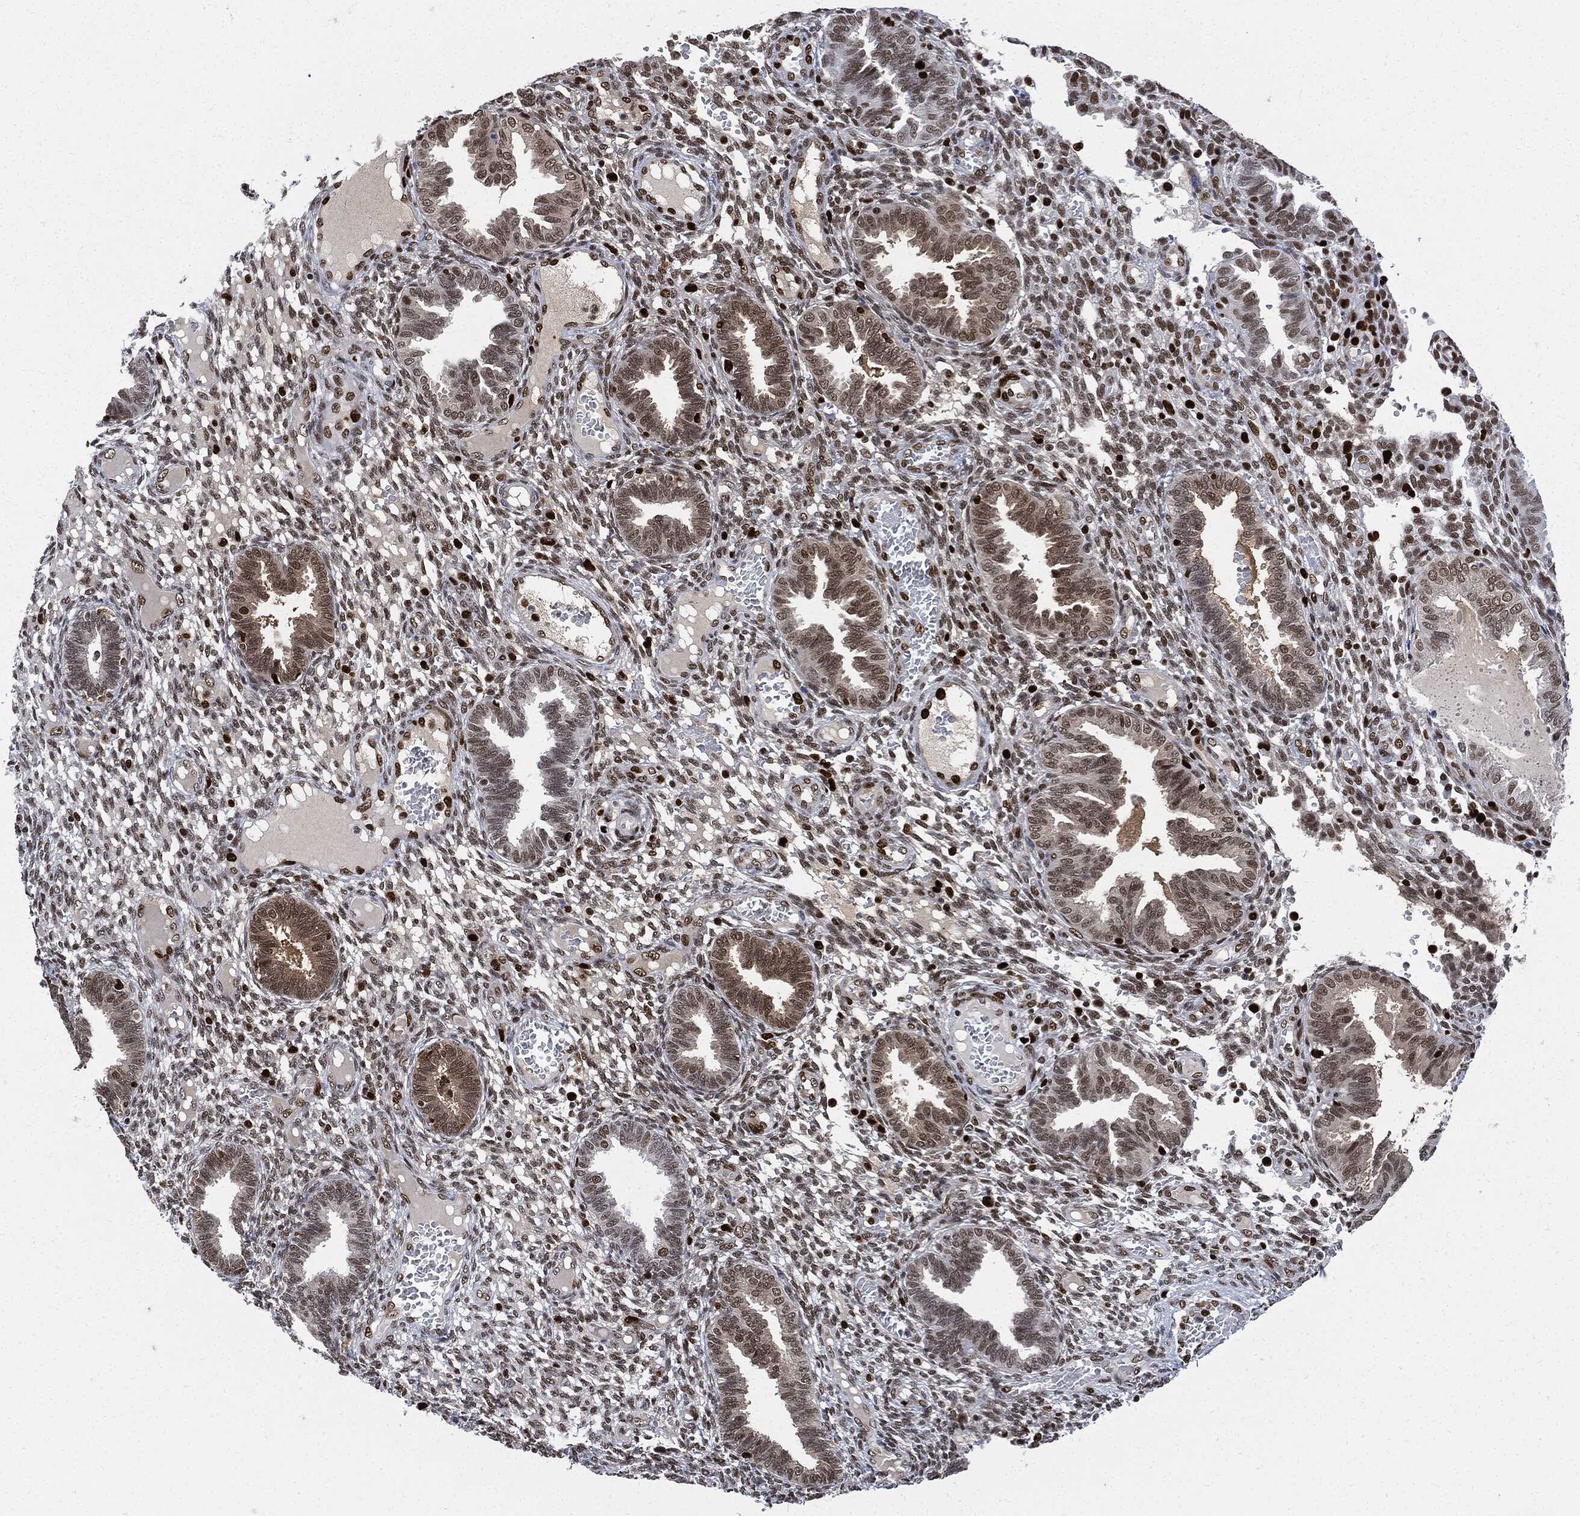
{"staining": {"intensity": "moderate", "quantity": ">75%", "location": "nuclear"}, "tissue": "endometrium", "cell_type": "Cells in endometrial stroma", "image_type": "normal", "snomed": [{"axis": "morphology", "description": "Normal tissue, NOS"}, {"axis": "topography", "description": "Endometrium"}], "caption": "An immunohistochemistry photomicrograph of normal tissue is shown. Protein staining in brown highlights moderate nuclear positivity in endometrium within cells in endometrial stroma. (DAB (3,3'-diaminobenzidine) IHC, brown staining for protein, blue staining for nuclei).", "gene": "PCNA", "patient": {"sex": "female", "age": 42}}